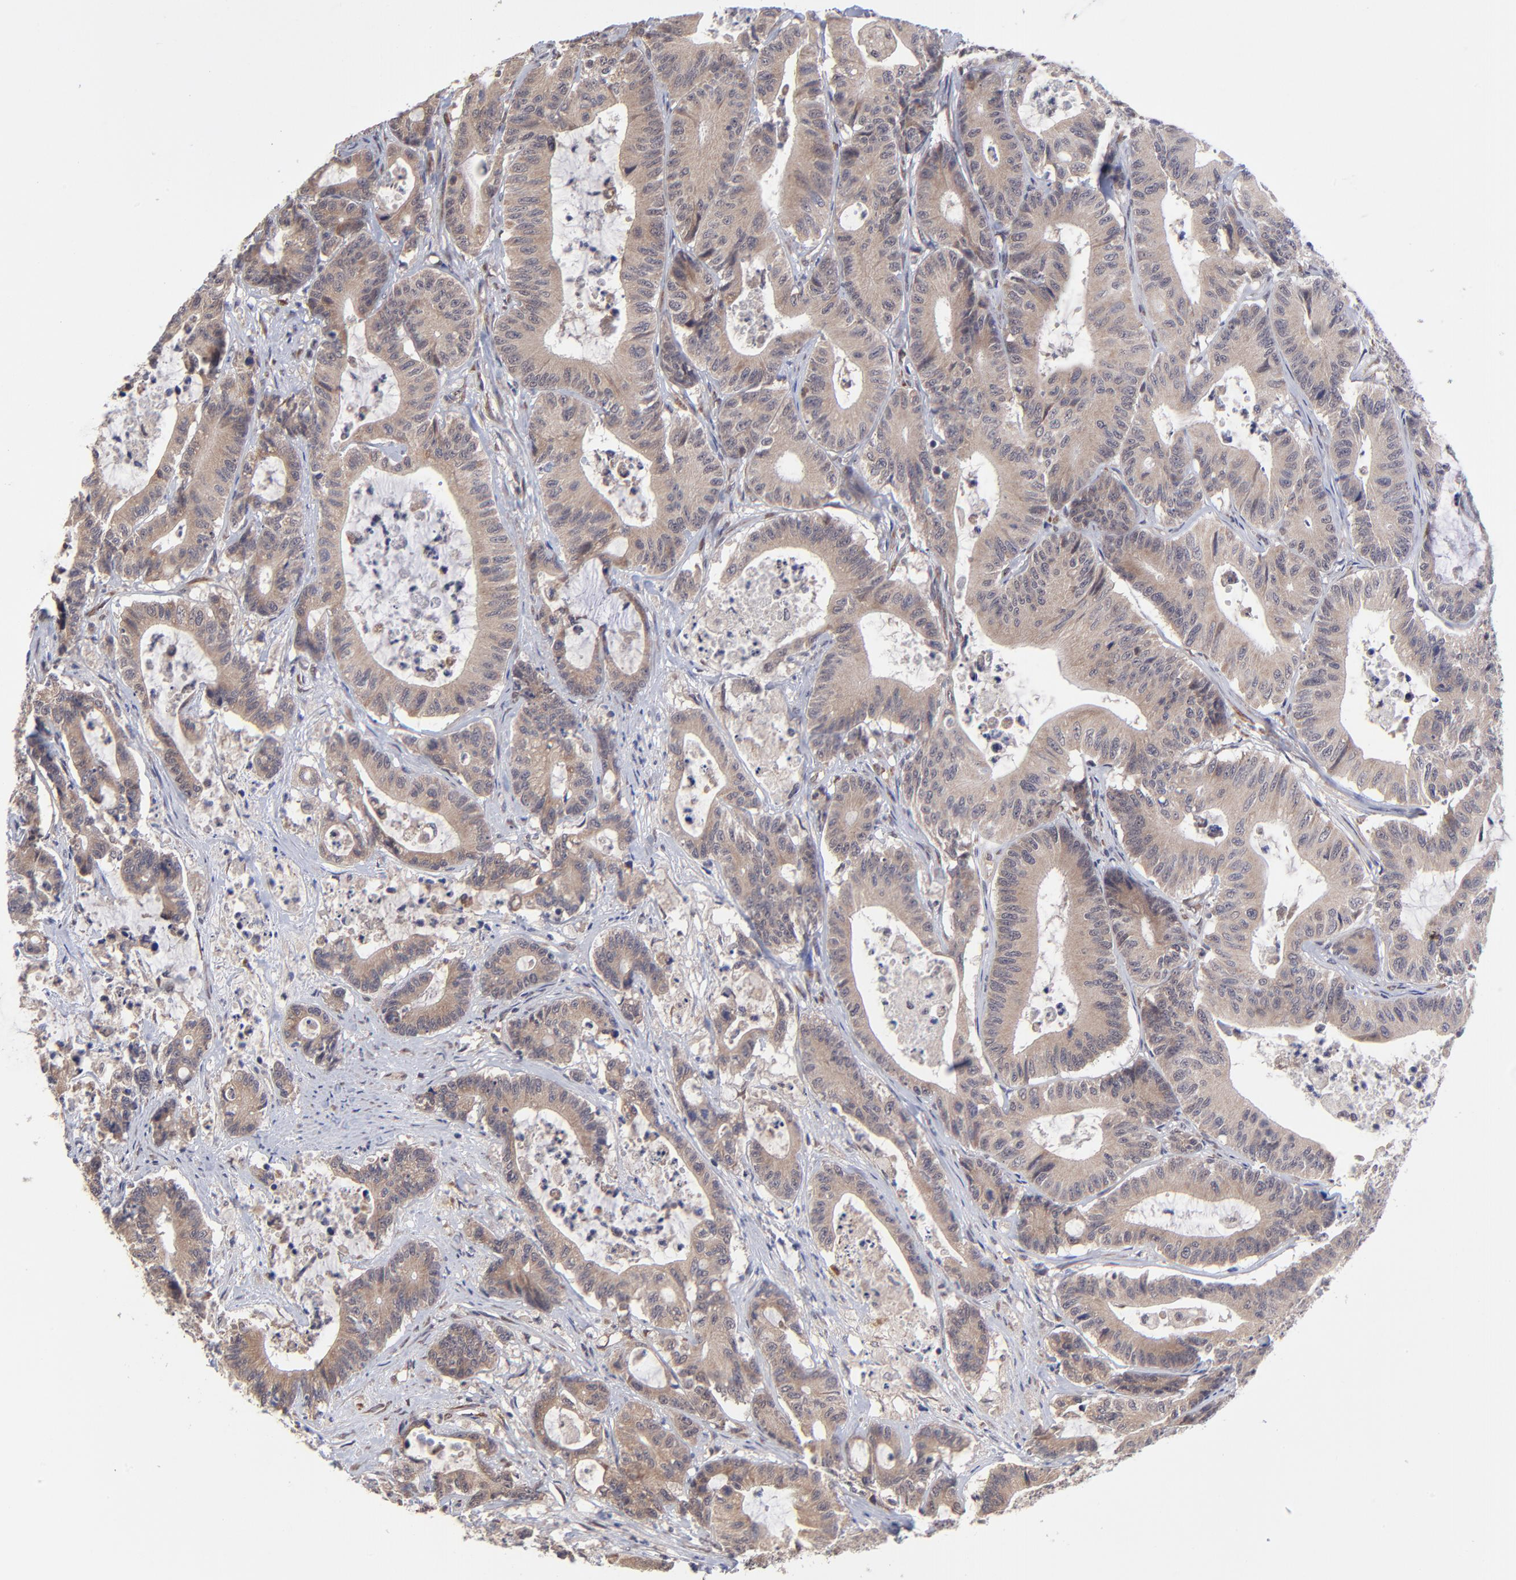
{"staining": {"intensity": "weak", "quantity": ">75%", "location": "cytoplasmic/membranous"}, "tissue": "colorectal cancer", "cell_type": "Tumor cells", "image_type": "cancer", "snomed": [{"axis": "morphology", "description": "Adenocarcinoma, NOS"}, {"axis": "topography", "description": "Colon"}], "caption": "Colorectal cancer (adenocarcinoma) stained for a protein (brown) exhibits weak cytoplasmic/membranous positive expression in approximately >75% of tumor cells.", "gene": "CHL1", "patient": {"sex": "female", "age": 84}}